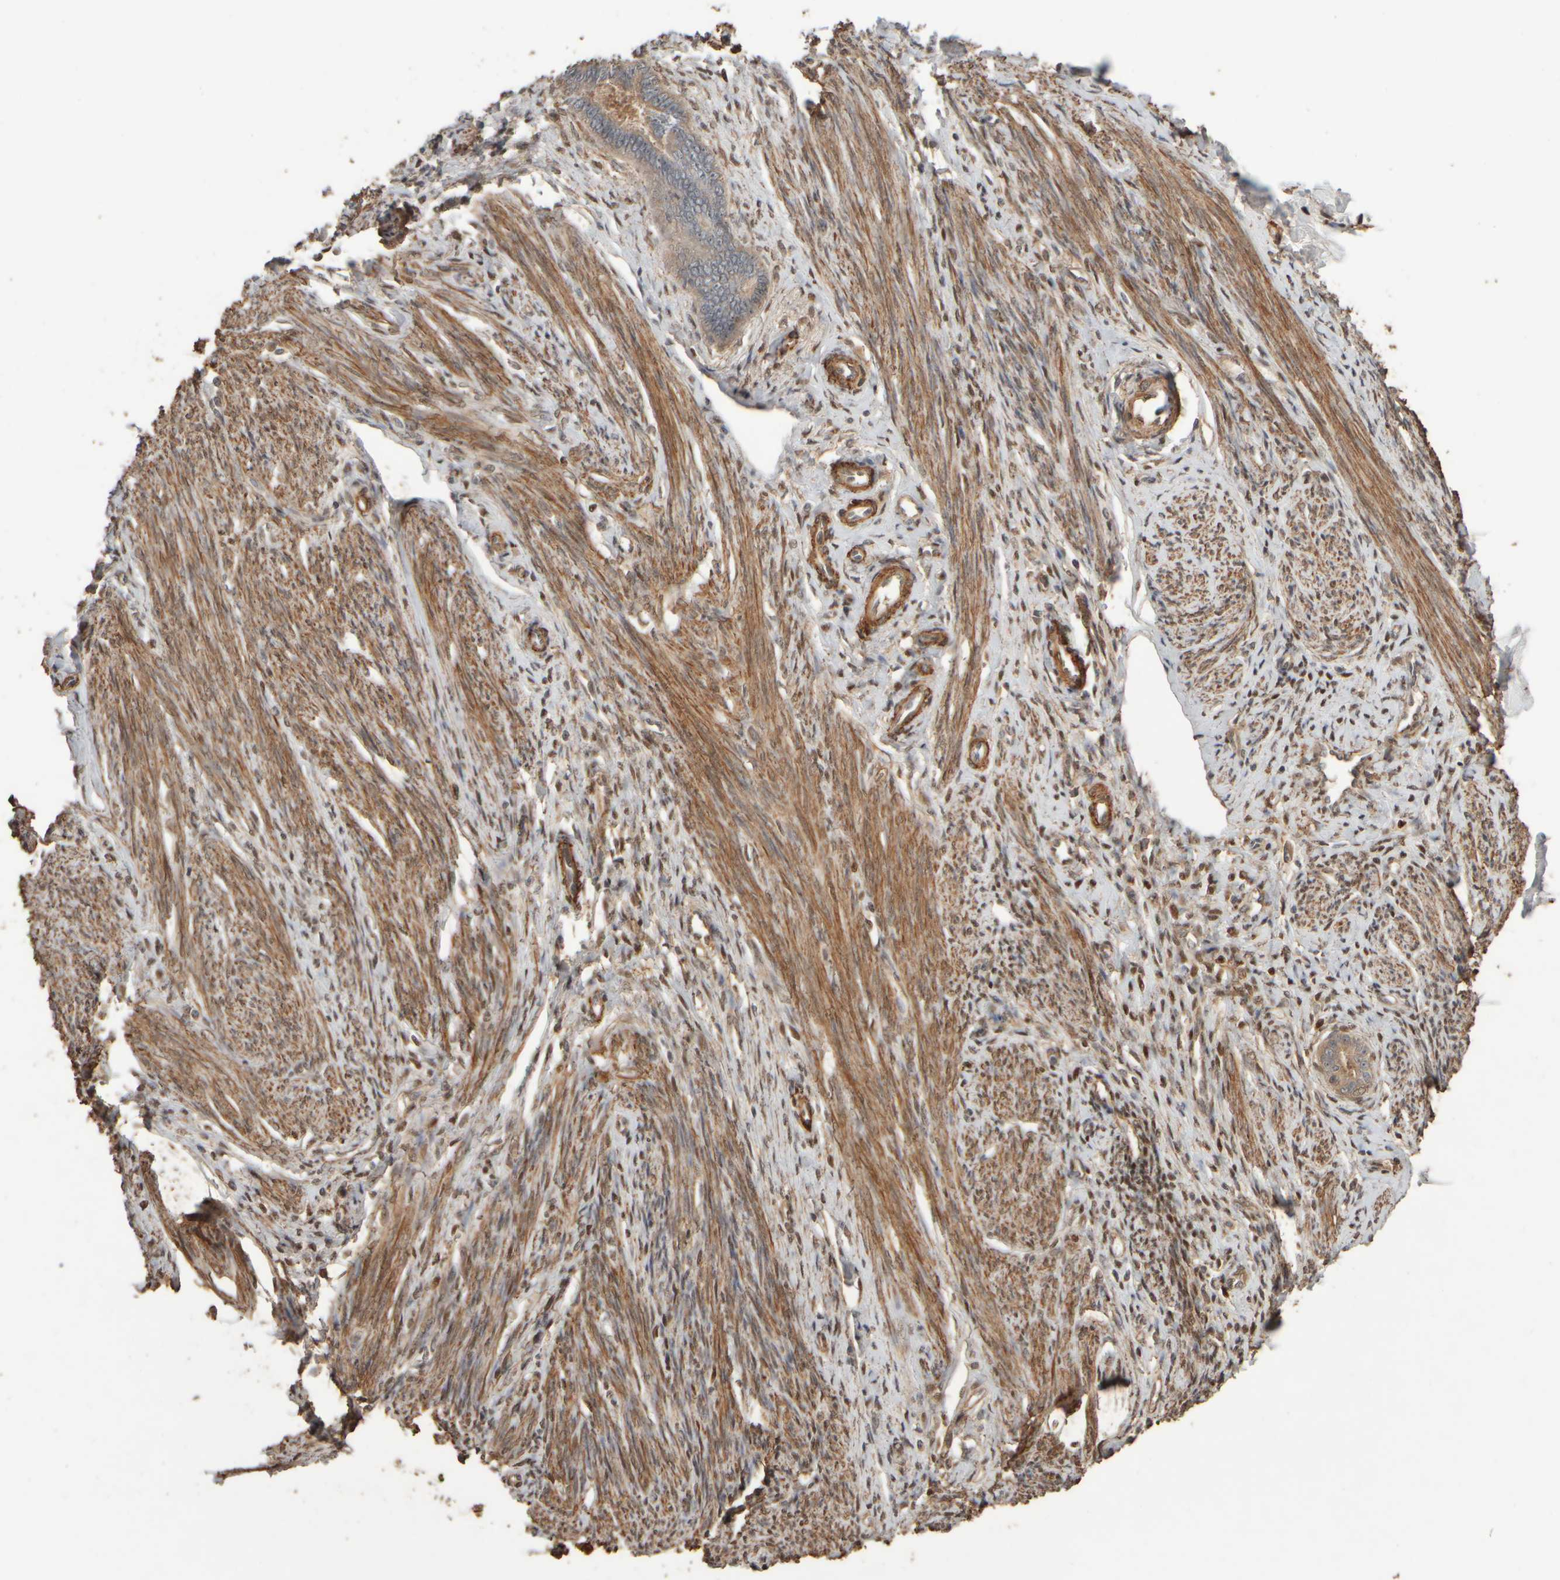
{"staining": {"intensity": "moderate", "quantity": "25%-75%", "location": "cytoplasmic/membranous,nuclear"}, "tissue": "endometrium", "cell_type": "Cells in endometrial stroma", "image_type": "normal", "snomed": [{"axis": "morphology", "description": "Normal tissue, NOS"}, {"axis": "topography", "description": "Endometrium"}], "caption": "Immunohistochemistry (IHC) photomicrograph of benign human endometrium stained for a protein (brown), which displays medium levels of moderate cytoplasmic/membranous,nuclear staining in approximately 25%-75% of cells in endometrial stroma.", "gene": "SPHK1", "patient": {"sex": "female", "age": 56}}